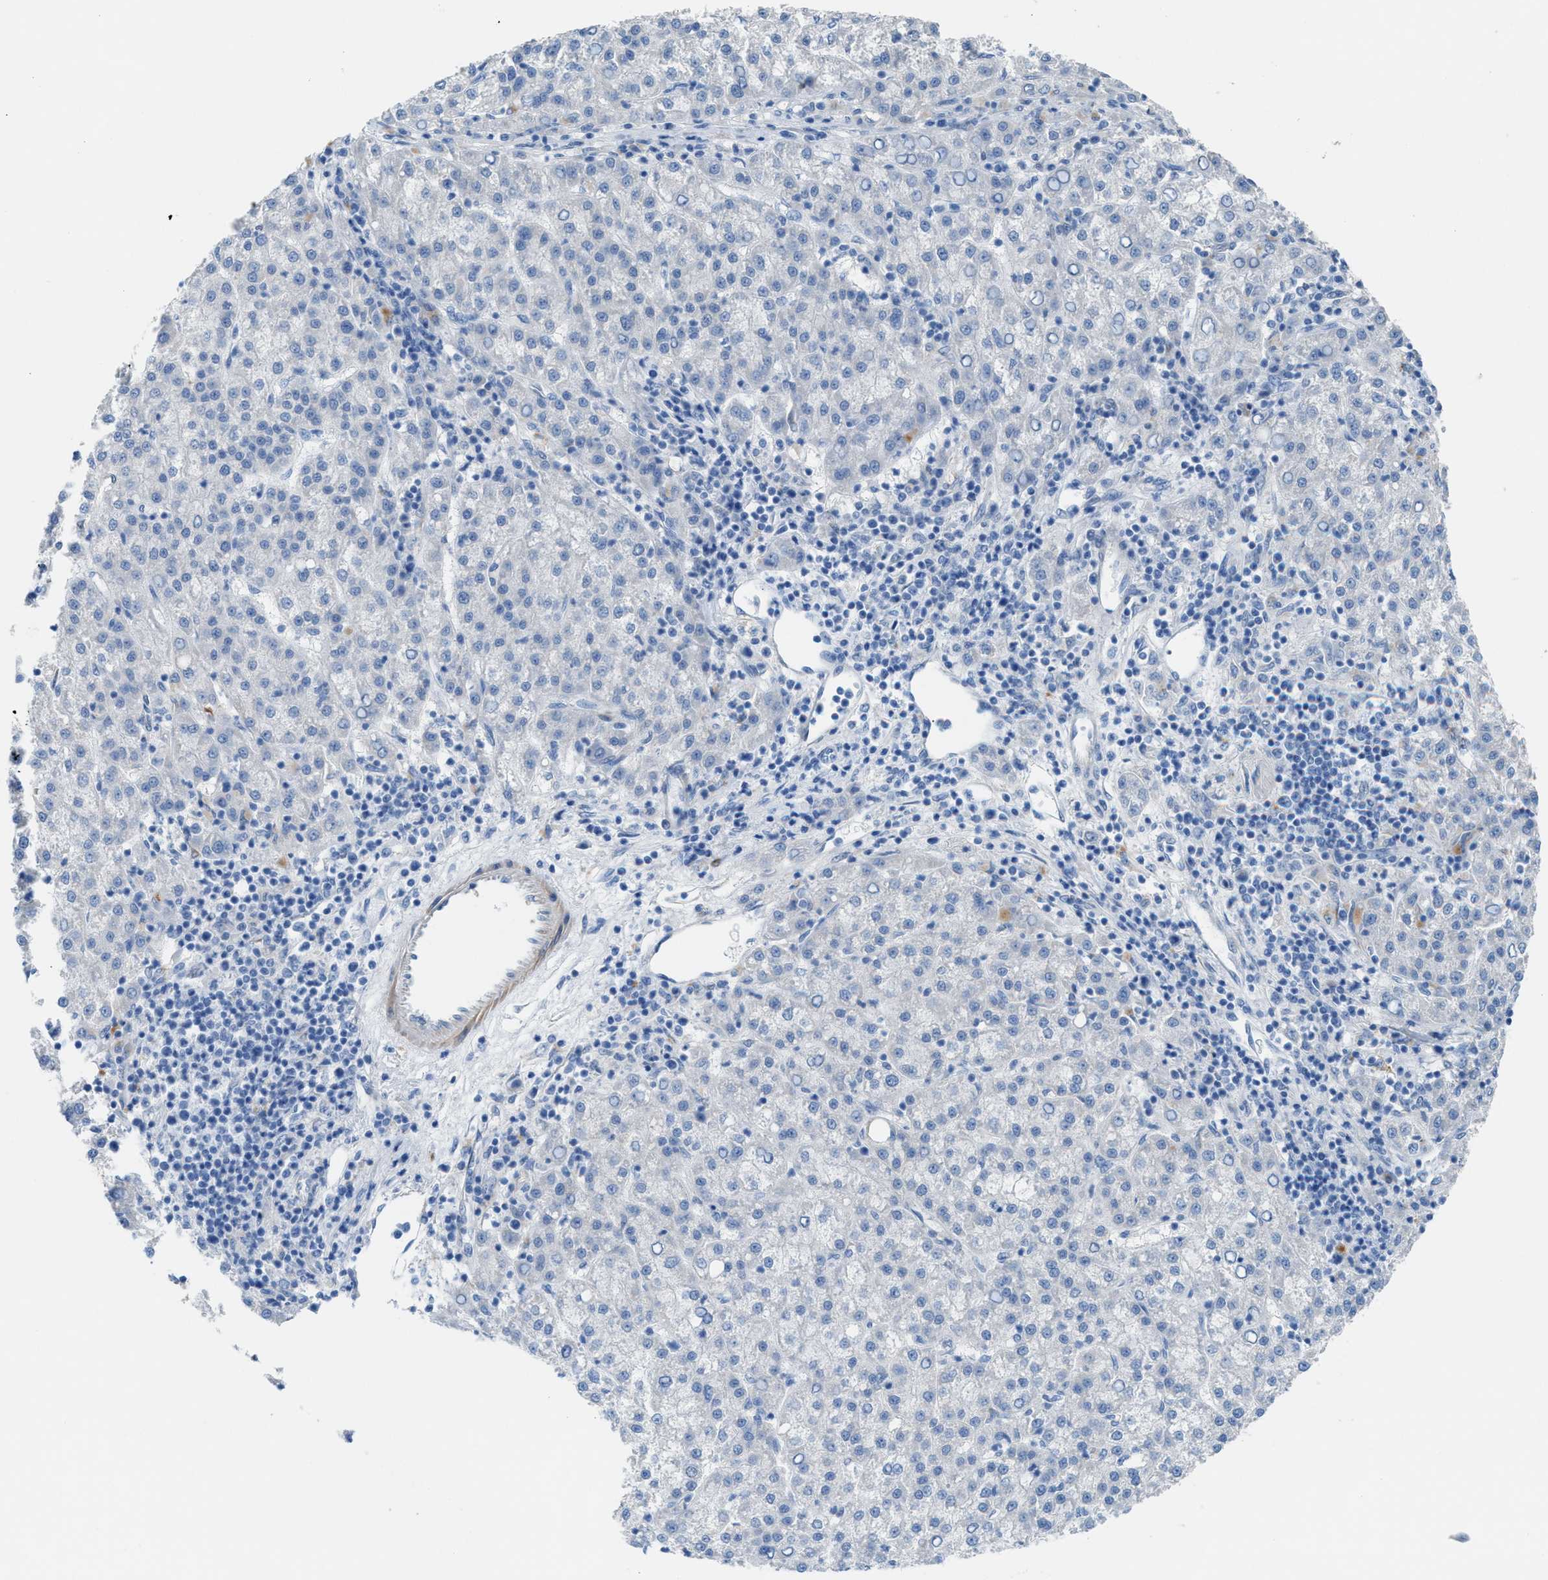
{"staining": {"intensity": "negative", "quantity": "none", "location": "none"}, "tissue": "liver cancer", "cell_type": "Tumor cells", "image_type": "cancer", "snomed": [{"axis": "morphology", "description": "Carcinoma, Hepatocellular, NOS"}, {"axis": "topography", "description": "Liver"}], "caption": "DAB (3,3'-diaminobenzidine) immunohistochemical staining of liver cancer (hepatocellular carcinoma) exhibits no significant positivity in tumor cells.", "gene": "ASPA", "patient": {"sex": "female", "age": 58}}